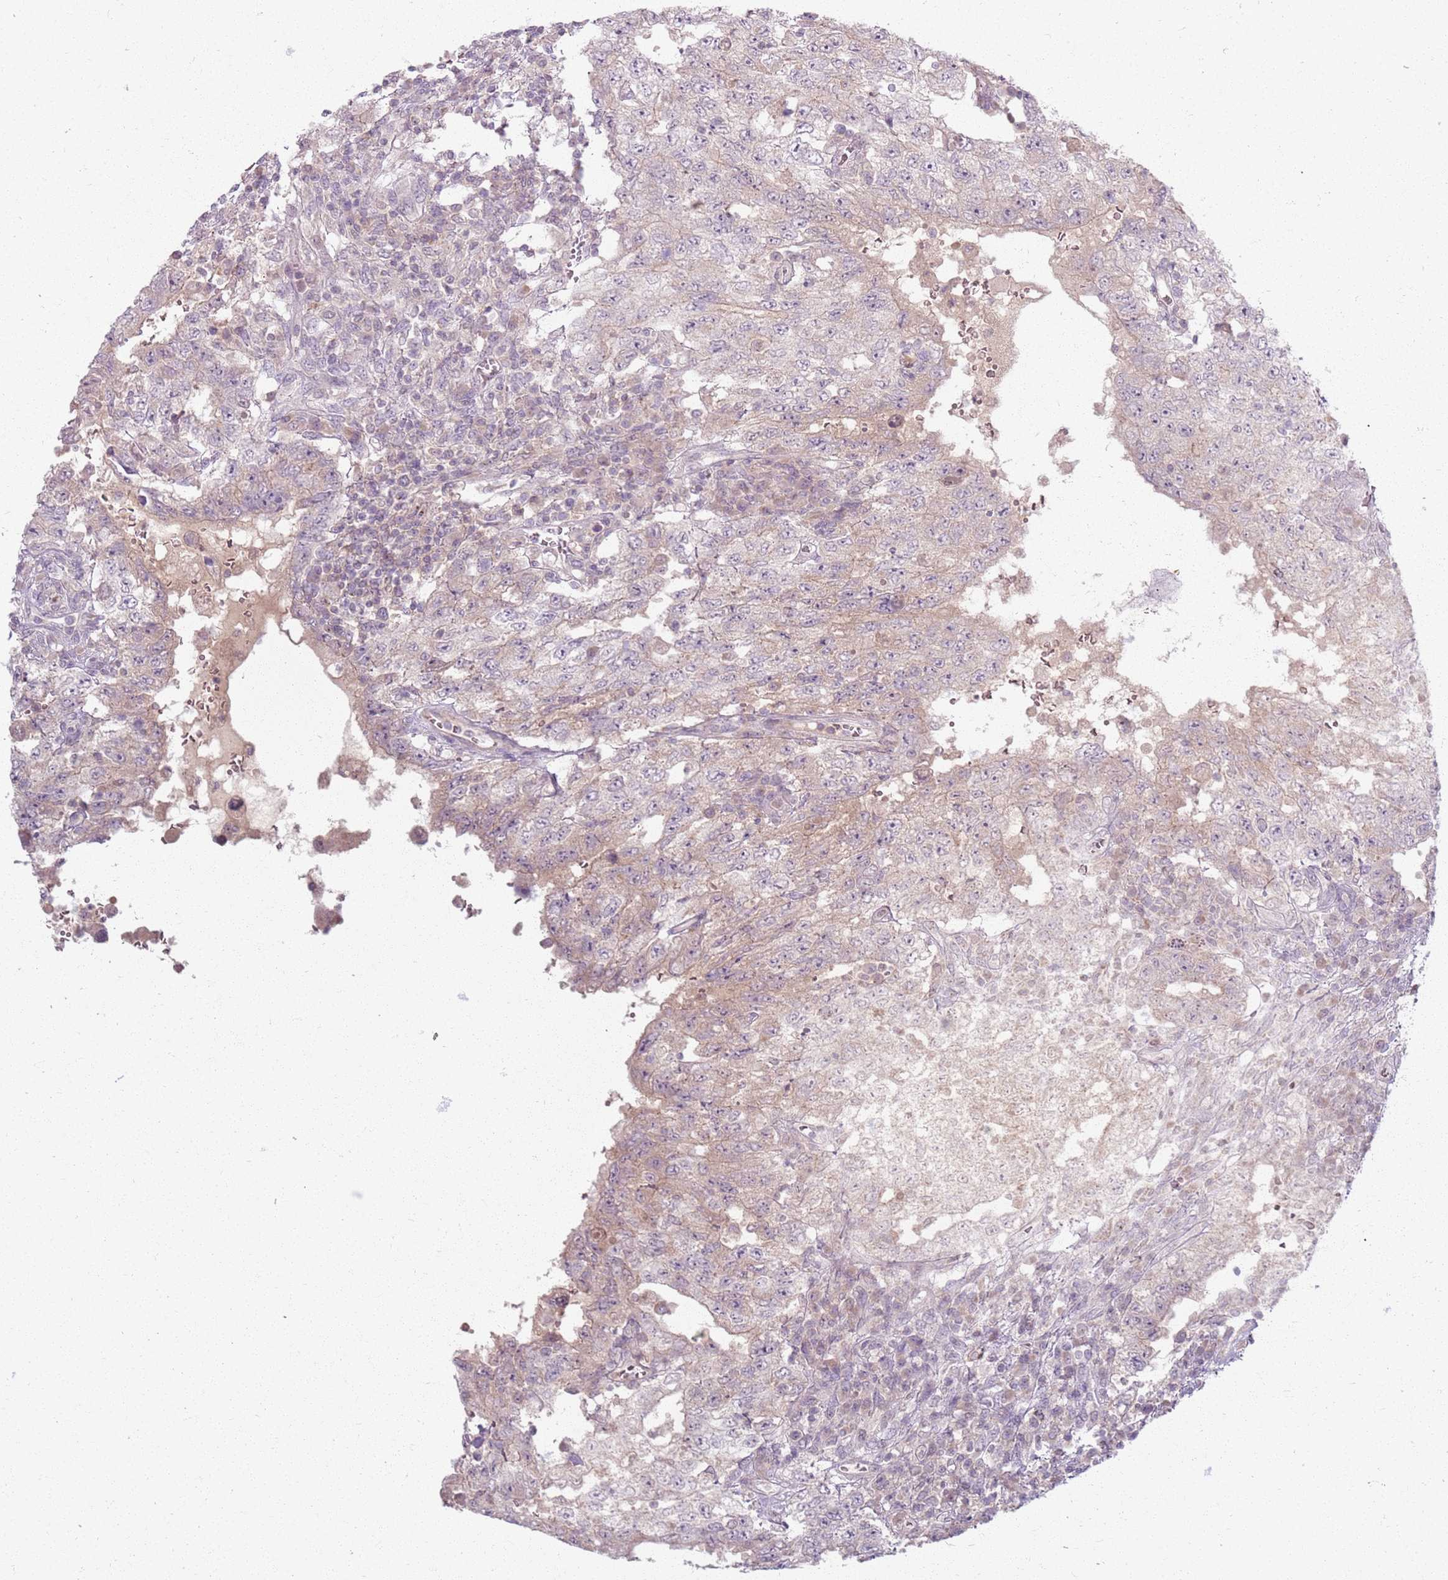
{"staining": {"intensity": "weak", "quantity": "<25%", "location": "cytoplasmic/membranous"}, "tissue": "testis cancer", "cell_type": "Tumor cells", "image_type": "cancer", "snomed": [{"axis": "morphology", "description": "Carcinoma, Embryonal, NOS"}, {"axis": "topography", "description": "Testis"}], "caption": "Embryonal carcinoma (testis) was stained to show a protein in brown. There is no significant staining in tumor cells. (DAB (3,3'-diaminobenzidine) immunohistochemistry (IHC), high magnification).", "gene": "ZDHHC2", "patient": {"sex": "male", "age": 26}}